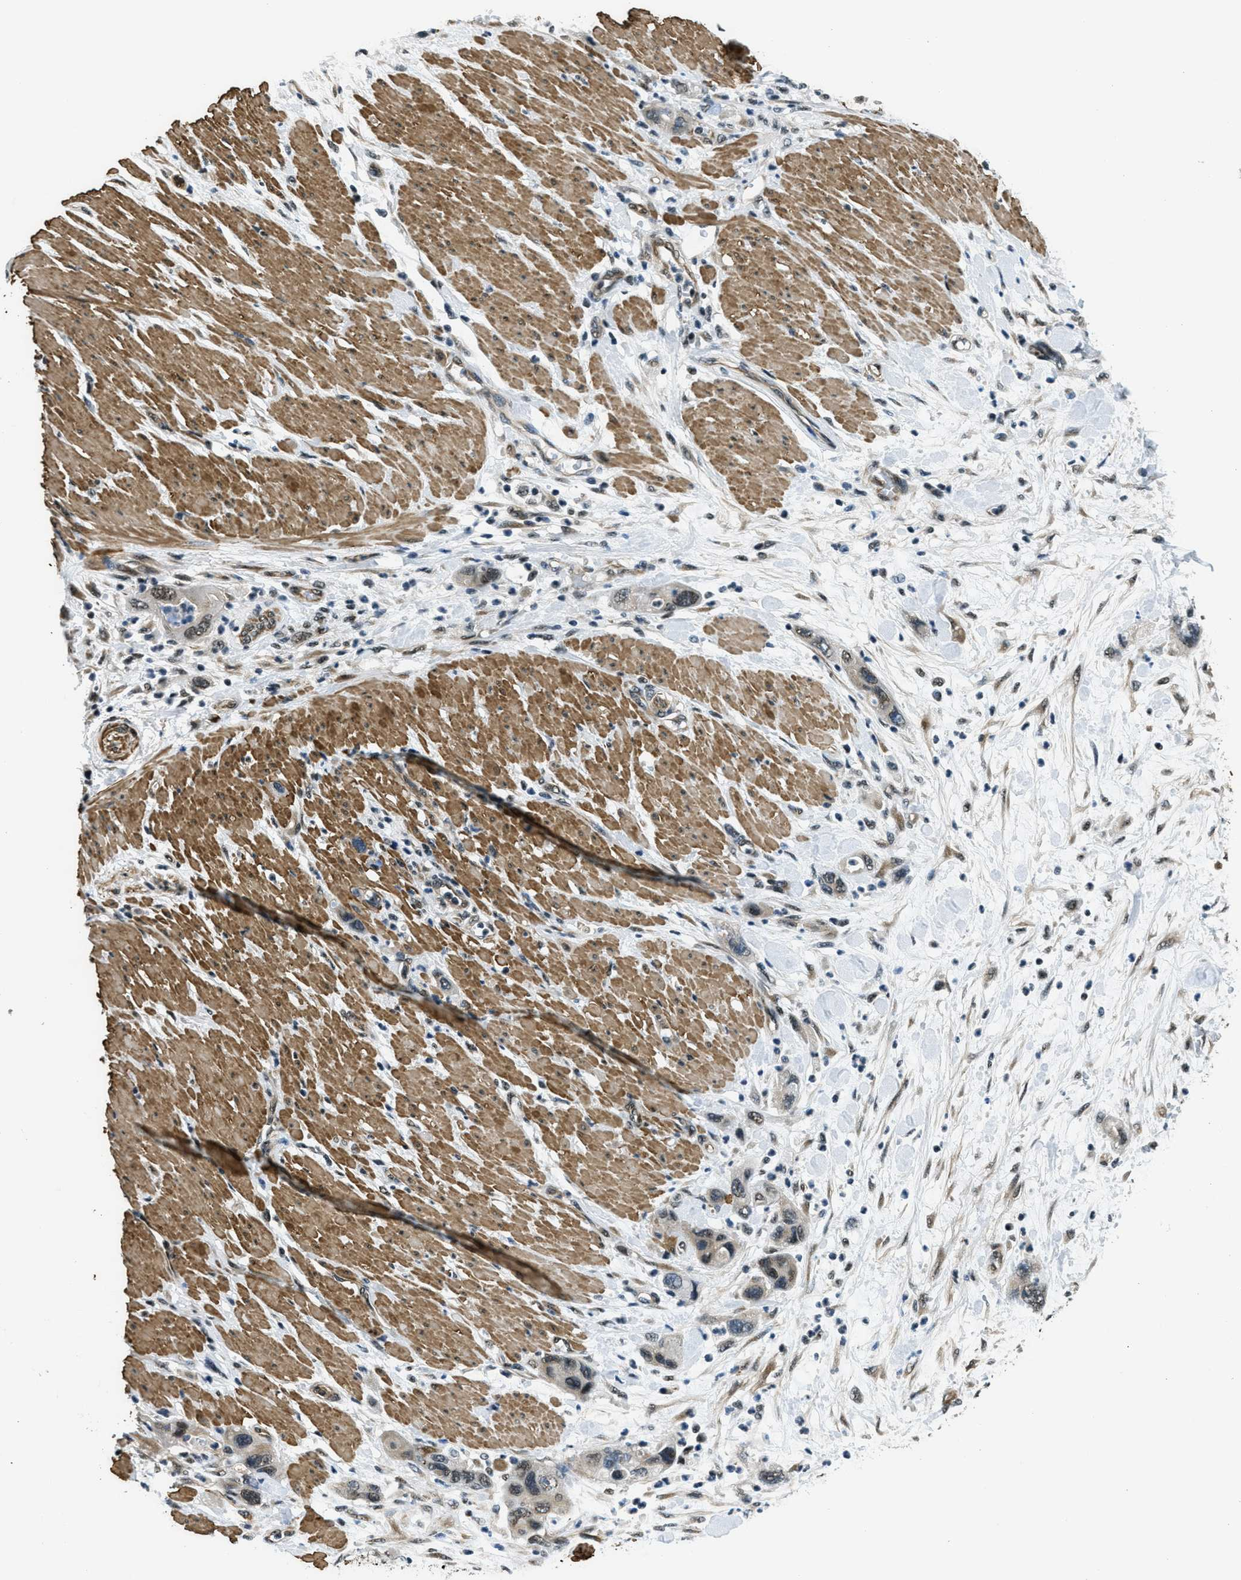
{"staining": {"intensity": "weak", "quantity": "25%-75%", "location": "nuclear"}, "tissue": "pancreatic cancer", "cell_type": "Tumor cells", "image_type": "cancer", "snomed": [{"axis": "morphology", "description": "Normal tissue, NOS"}, {"axis": "morphology", "description": "Adenocarcinoma, NOS"}, {"axis": "topography", "description": "Pancreas"}], "caption": "A high-resolution histopathology image shows immunohistochemistry (IHC) staining of pancreatic cancer (adenocarcinoma), which demonstrates weak nuclear expression in approximately 25%-75% of tumor cells.", "gene": "CFAP36", "patient": {"sex": "female", "age": 71}}